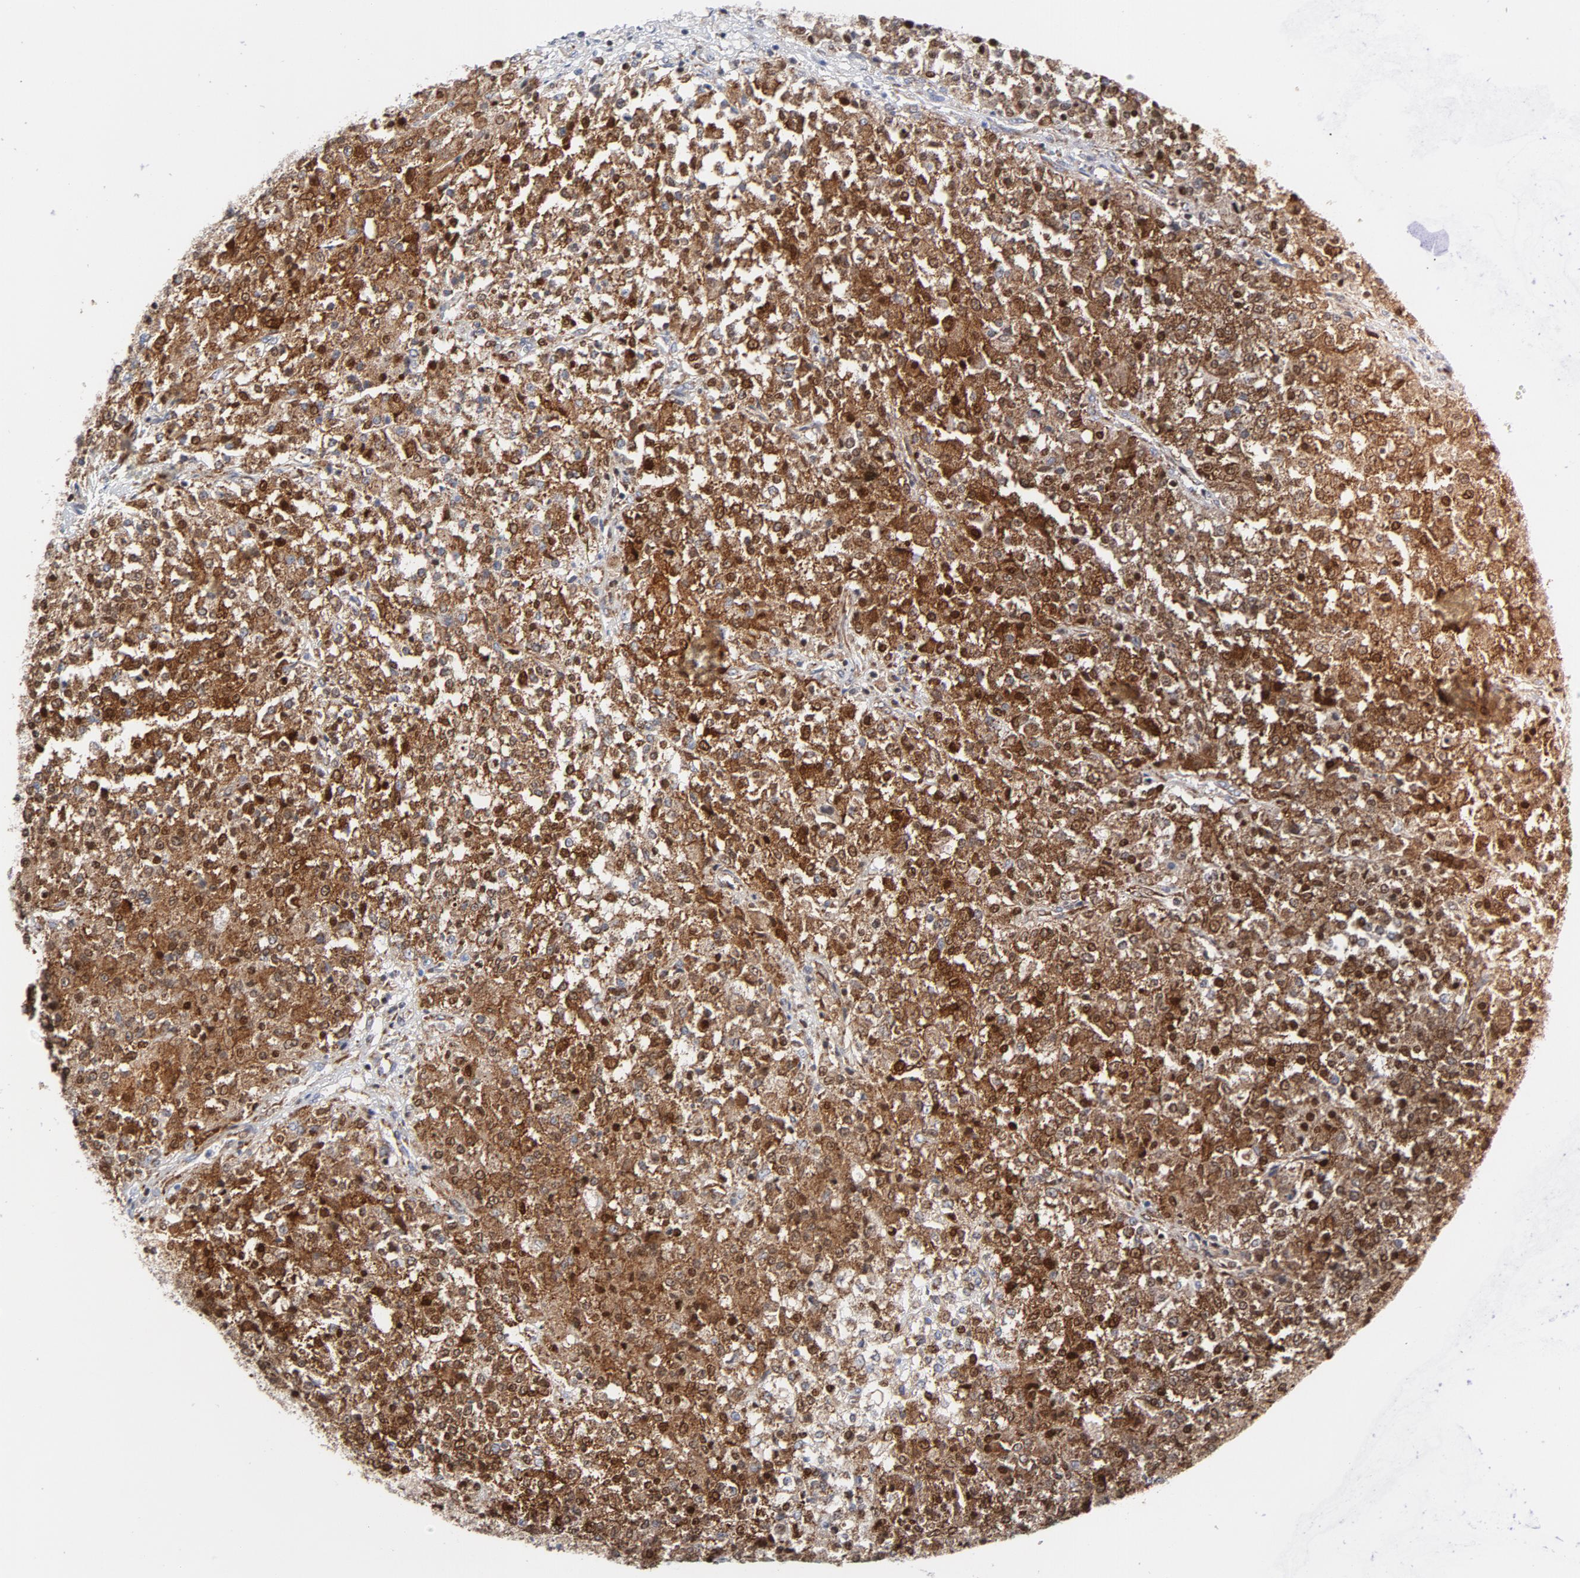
{"staining": {"intensity": "strong", "quantity": ">75%", "location": "cytoplasmic/membranous,nuclear"}, "tissue": "testis cancer", "cell_type": "Tumor cells", "image_type": "cancer", "snomed": [{"axis": "morphology", "description": "Seminoma, NOS"}, {"axis": "topography", "description": "Testis"}], "caption": "An image of human testis cancer stained for a protein shows strong cytoplasmic/membranous and nuclear brown staining in tumor cells.", "gene": "CYCS", "patient": {"sex": "male", "age": 59}}